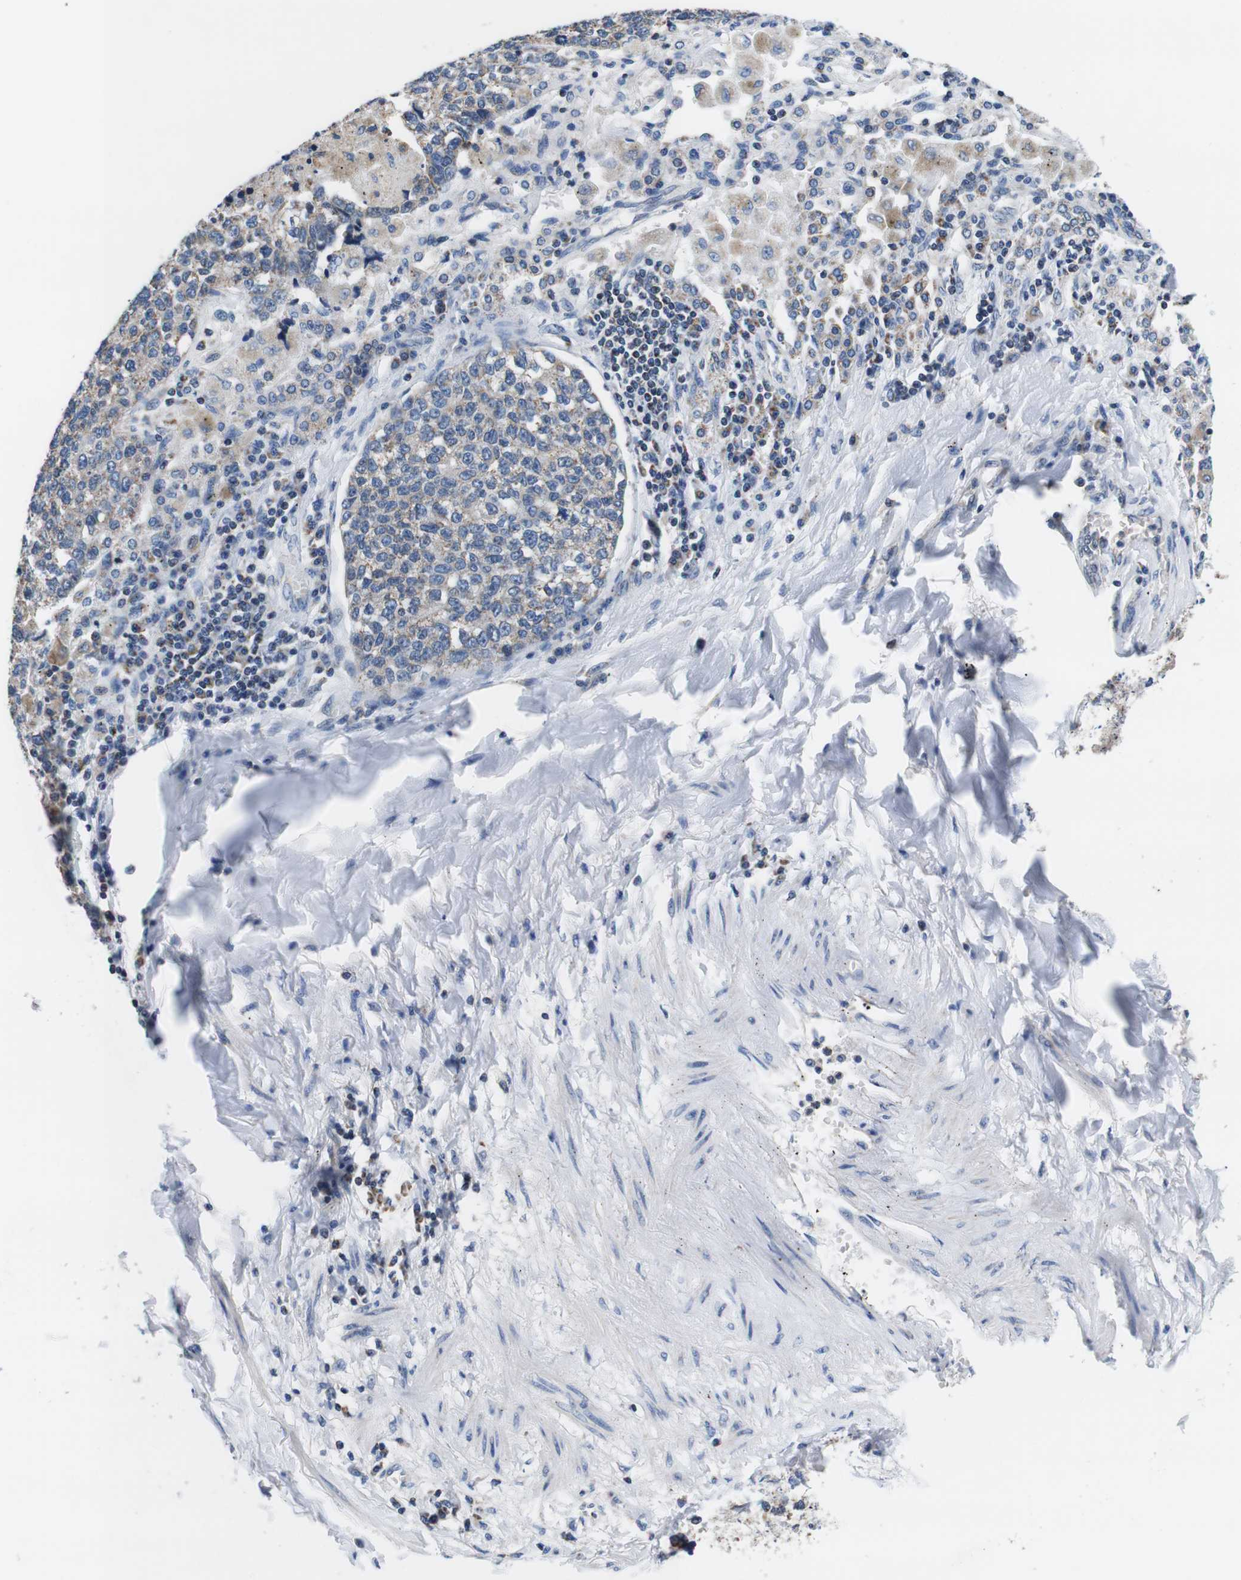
{"staining": {"intensity": "weak", "quantity": ">75%", "location": "cytoplasmic/membranous"}, "tissue": "lung cancer", "cell_type": "Tumor cells", "image_type": "cancer", "snomed": [{"axis": "morphology", "description": "Adenocarcinoma, NOS"}, {"axis": "topography", "description": "Lung"}], "caption": "High-magnification brightfield microscopy of lung cancer stained with DAB (brown) and counterstained with hematoxylin (blue). tumor cells exhibit weak cytoplasmic/membranous expression is appreciated in approximately>75% of cells. Immunohistochemistry stains the protein in brown and the nuclei are stained blue.", "gene": "LRP4", "patient": {"sex": "male", "age": 49}}